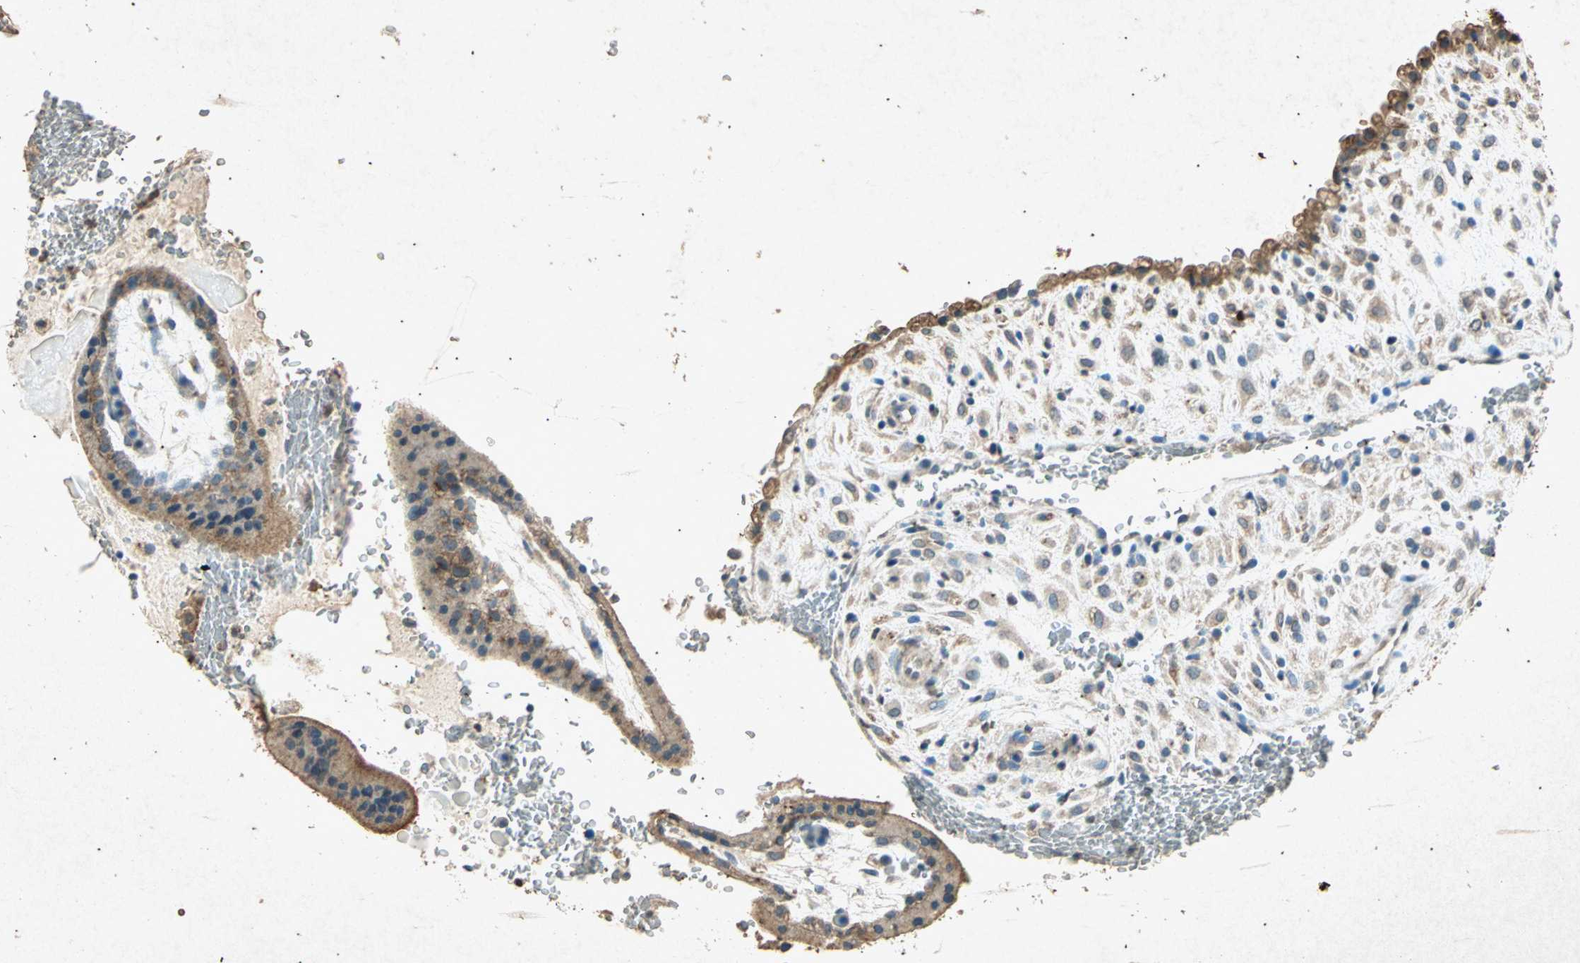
{"staining": {"intensity": "weak", "quantity": "25%-75%", "location": "cytoplasmic/membranous"}, "tissue": "placenta", "cell_type": "Decidual cells", "image_type": "normal", "snomed": [{"axis": "morphology", "description": "Normal tissue, NOS"}, {"axis": "topography", "description": "Placenta"}], "caption": "Immunohistochemical staining of normal placenta displays low levels of weak cytoplasmic/membranous expression in approximately 25%-75% of decidual cells.", "gene": "PSEN1", "patient": {"sex": "female", "age": 35}}